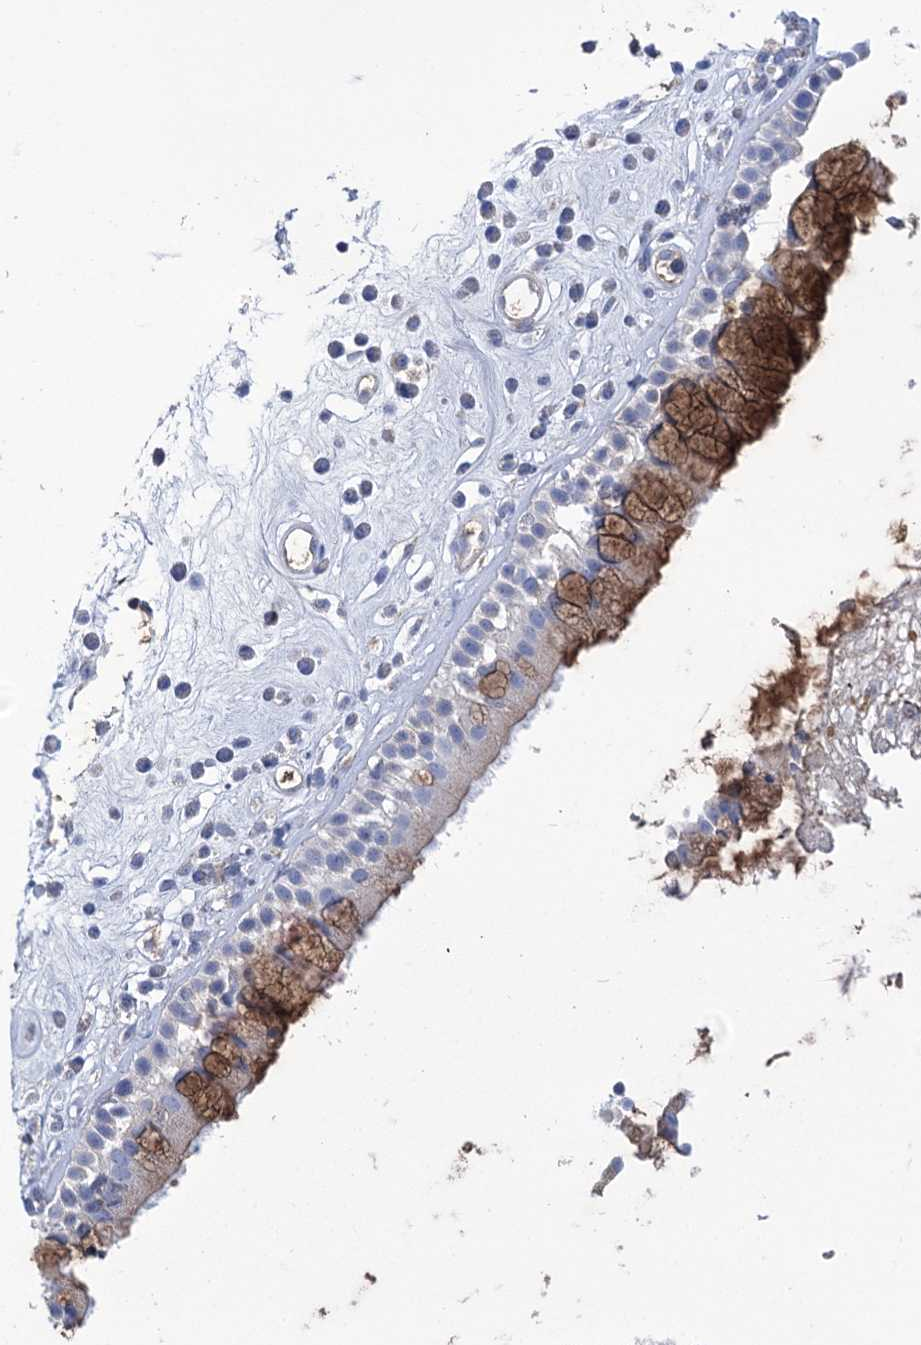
{"staining": {"intensity": "strong", "quantity": "25%-75%", "location": "cytoplasmic/membranous"}, "tissue": "nasopharynx", "cell_type": "Respiratory epithelial cells", "image_type": "normal", "snomed": [{"axis": "morphology", "description": "Normal tissue, NOS"}, {"axis": "morphology", "description": "Inflammation, NOS"}, {"axis": "topography", "description": "Nasopharynx"}], "caption": "An immunohistochemistry (IHC) image of unremarkable tissue is shown. Protein staining in brown highlights strong cytoplasmic/membranous positivity in nasopharynx within respiratory epithelial cells.", "gene": "PRSS53", "patient": {"sex": "male", "age": 29}}